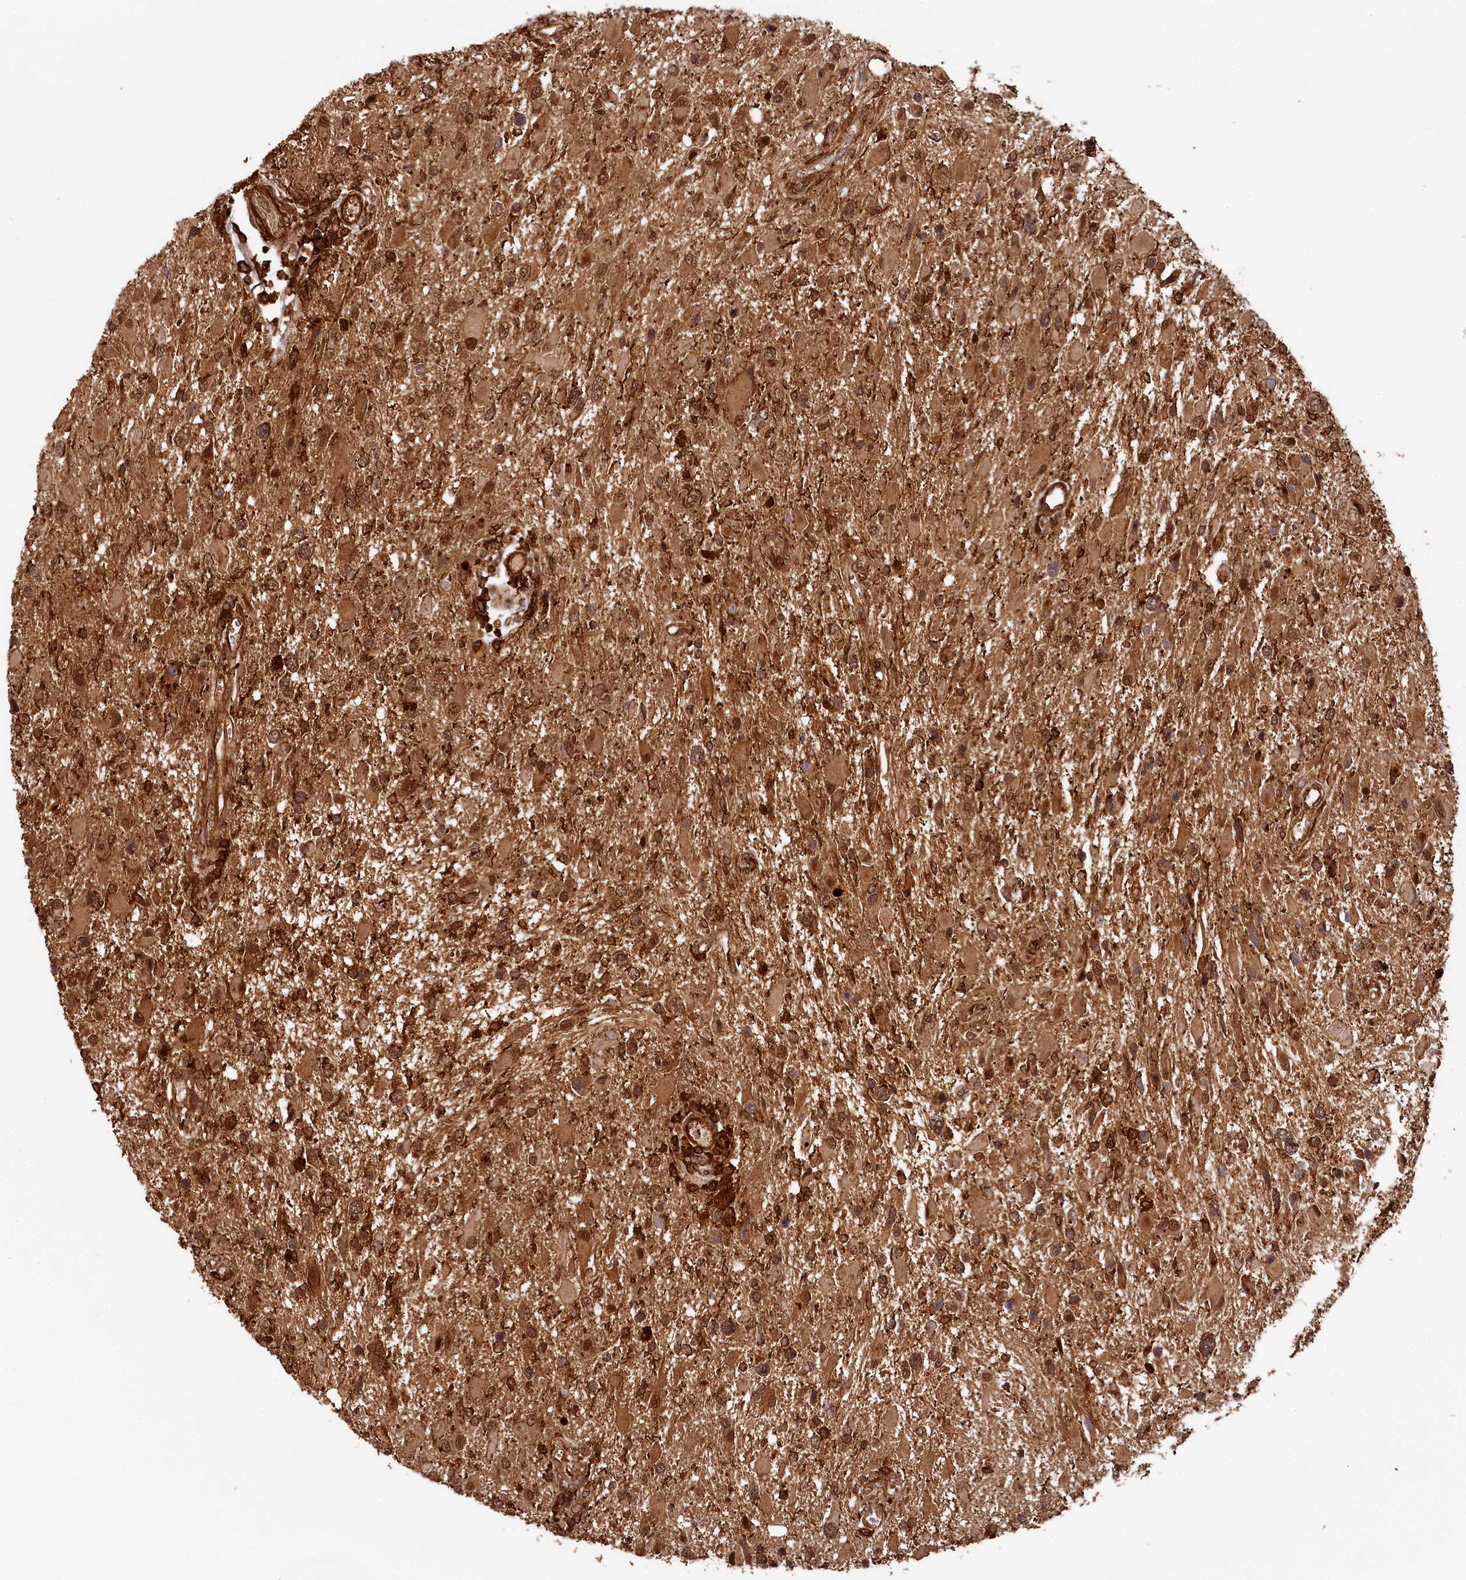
{"staining": {"intensity": "moderate", "quantity": ">75%", "location": "cytoplasmic/membranous,nuclear"}, "tissue": "glioma", "cell_type": "Tumor cells", "image_type": "cancer", "snomed": [{"axis": "morphology", "description": "Glioma, malignant, High grade"}, {"axis": "topography", "description": "Brain"}], "caption": "Human glioma stained for a protein (brown) displays moderate cytoplasmic/membranous and nuclear positive expression in about >75% of tumor cells.", "gene": "STUB1", "patient": {"sex": "male", "age": 53}}